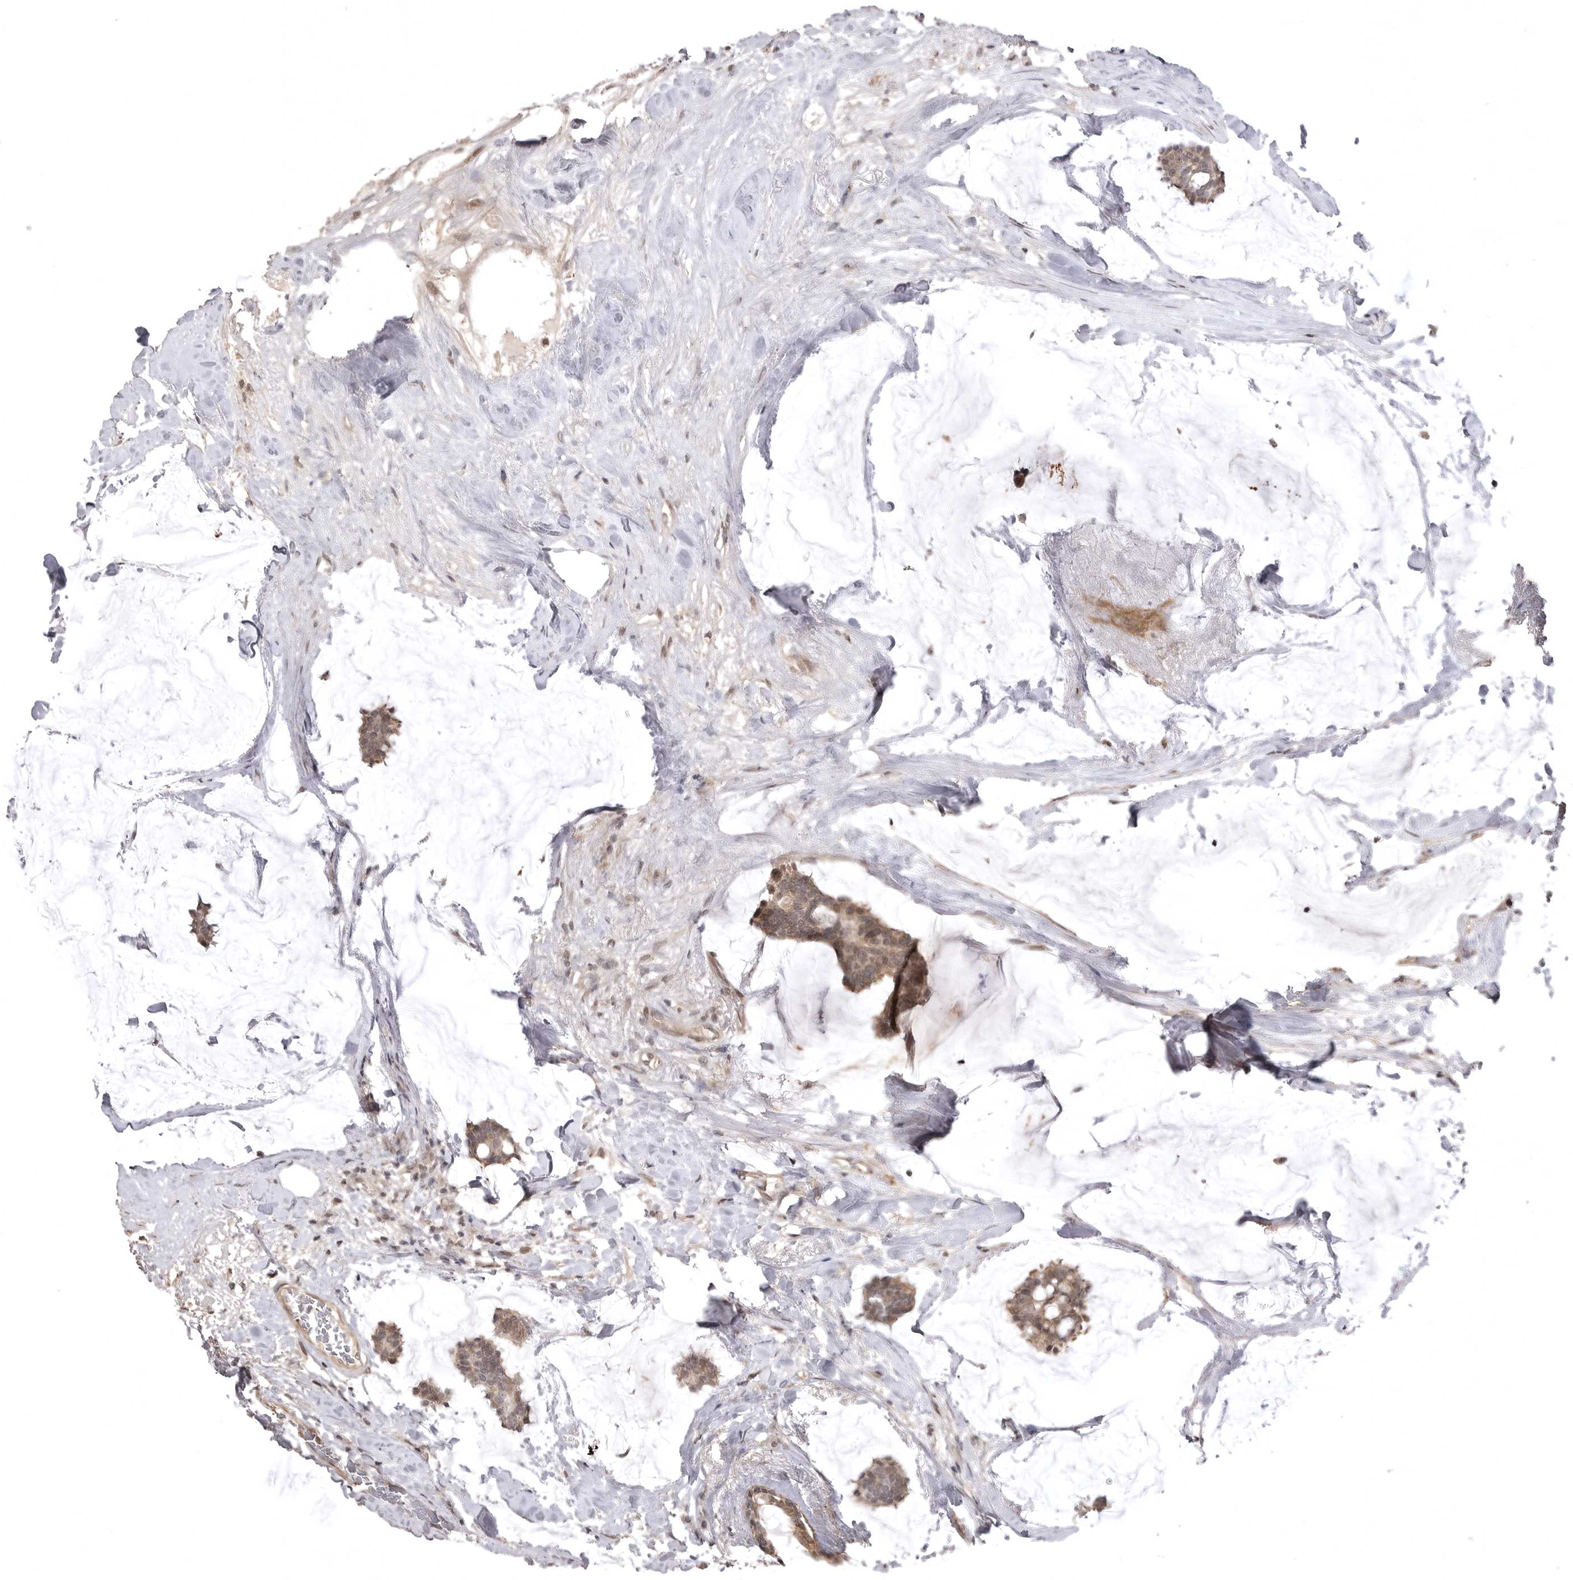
{"staining": {"intensity": "moderate", "quantity": ">75%", "location": "cytoplasmic/membranous,nuclear"}, "tissue": "breast cancer", "cell_type": "Tumor cells", "image_type": "cancer", "snomed": [{"axis": "morphology", "description": "Duct carcinoma"}, {"axis": "topography", "description": "Breast"}], "caption": "Protein analysis of breast cancer tissue demonstrates moderate cytoplasmic/membranous and nuclear staining in about >75% of tumor cells.", "gene": "SORBS1", "patient": {"sex": "female", "age": 93}}